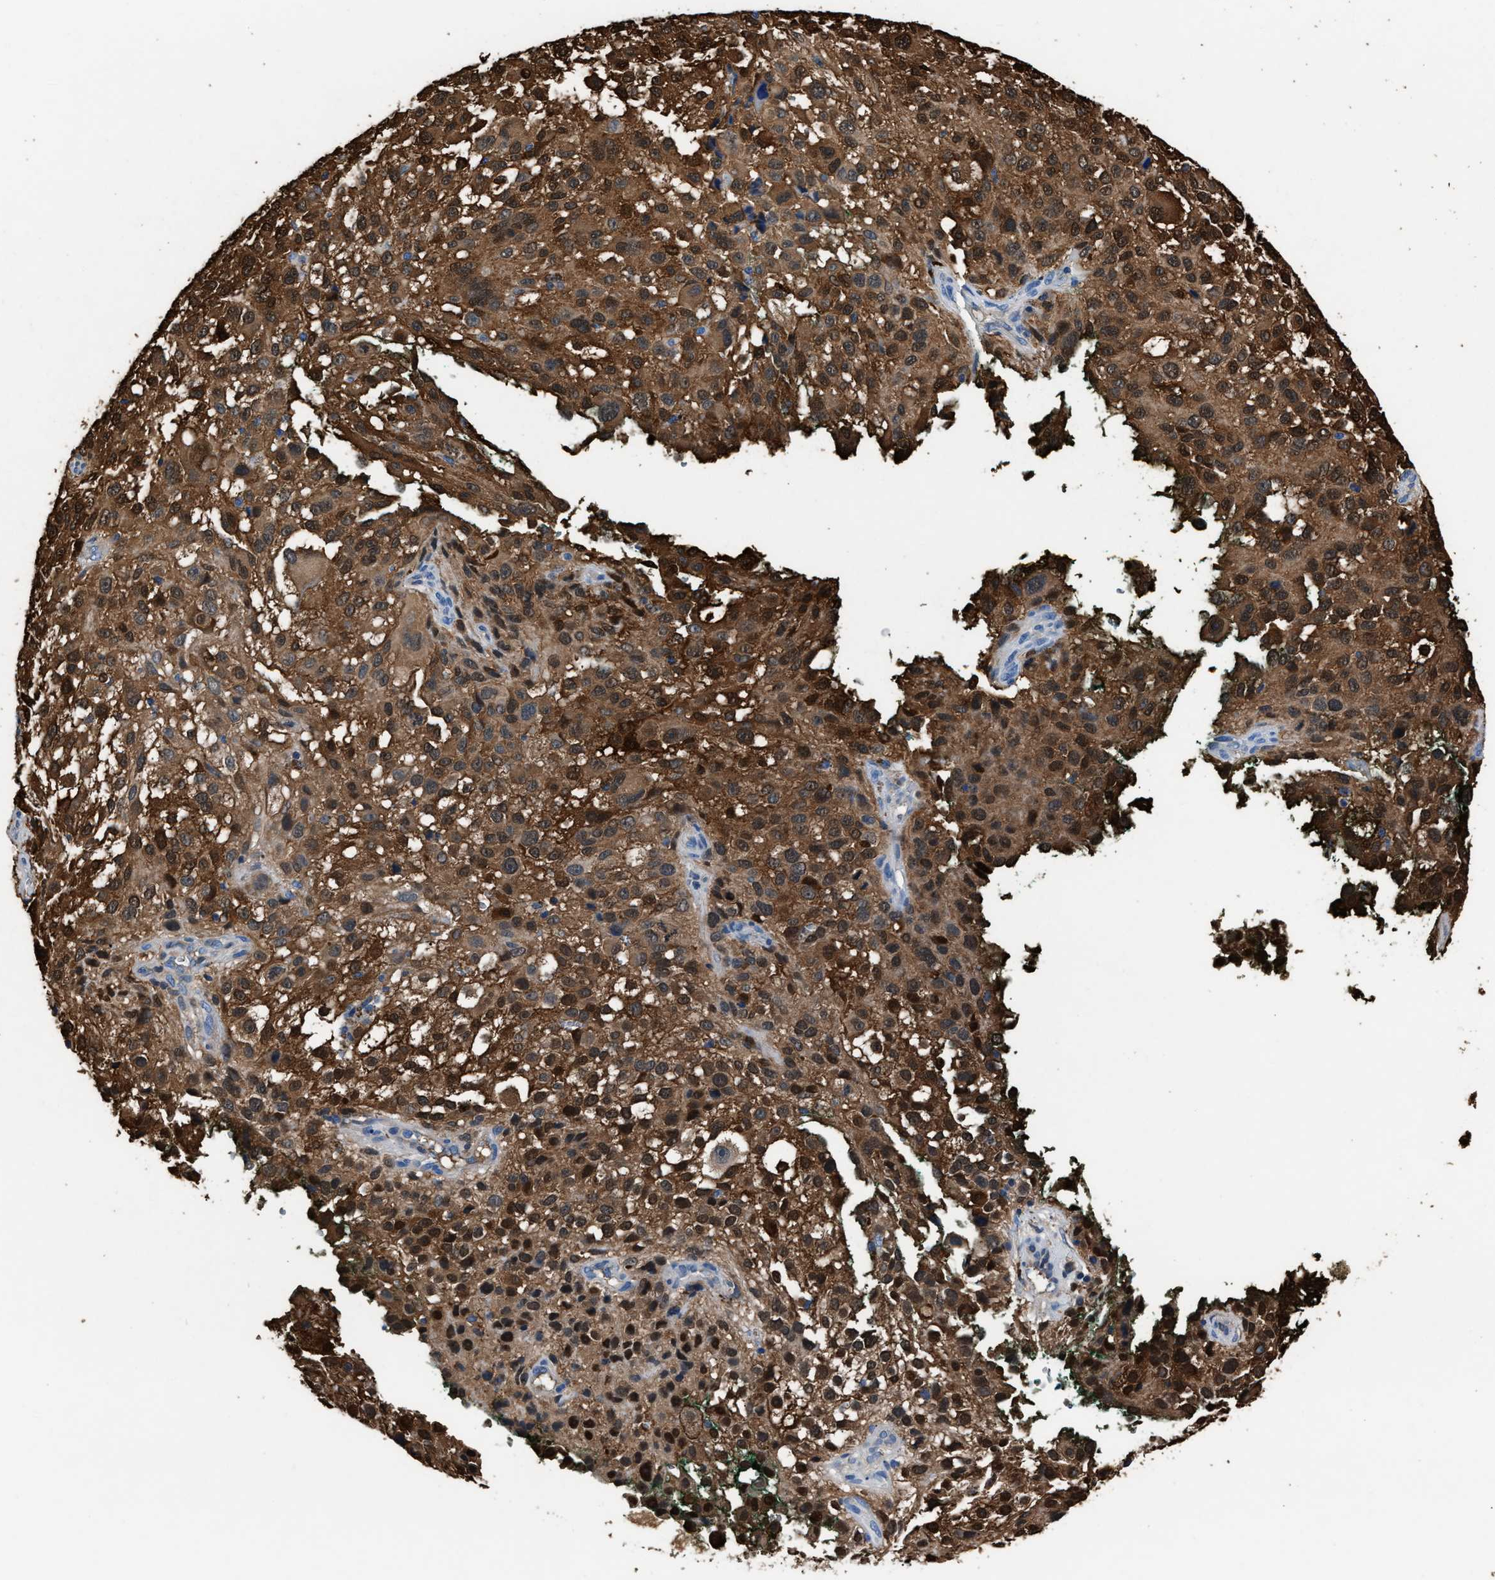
{"staining": {"intensity": "strong", "quantity": ">75%", "location": "cytoplasmic/membranous,nuclear"}, "tissue": "melanoma", "cell_type": "Tumor cells", "image_type": "cancer", "snomed": [{"axis": "morphology", "description": "Necrosis, NOS"}, {"axis": "morphology", "description": "Malignant melanoma, NOS"}, {"axis": "topography", "description": "Skin"}], "caption": "Immunohistochemical staining of human malignant melanoma shows high levels of strong cytoplasmic/membranous and nuclear expression in approximately >75% of tumor cells. Using DAB (brown) and hematoxylin (blue) stains, captured at high magnification using brightfield microscopy.", "gene": "GSTP1", "patient": {"sex": "female", "age": 87}}